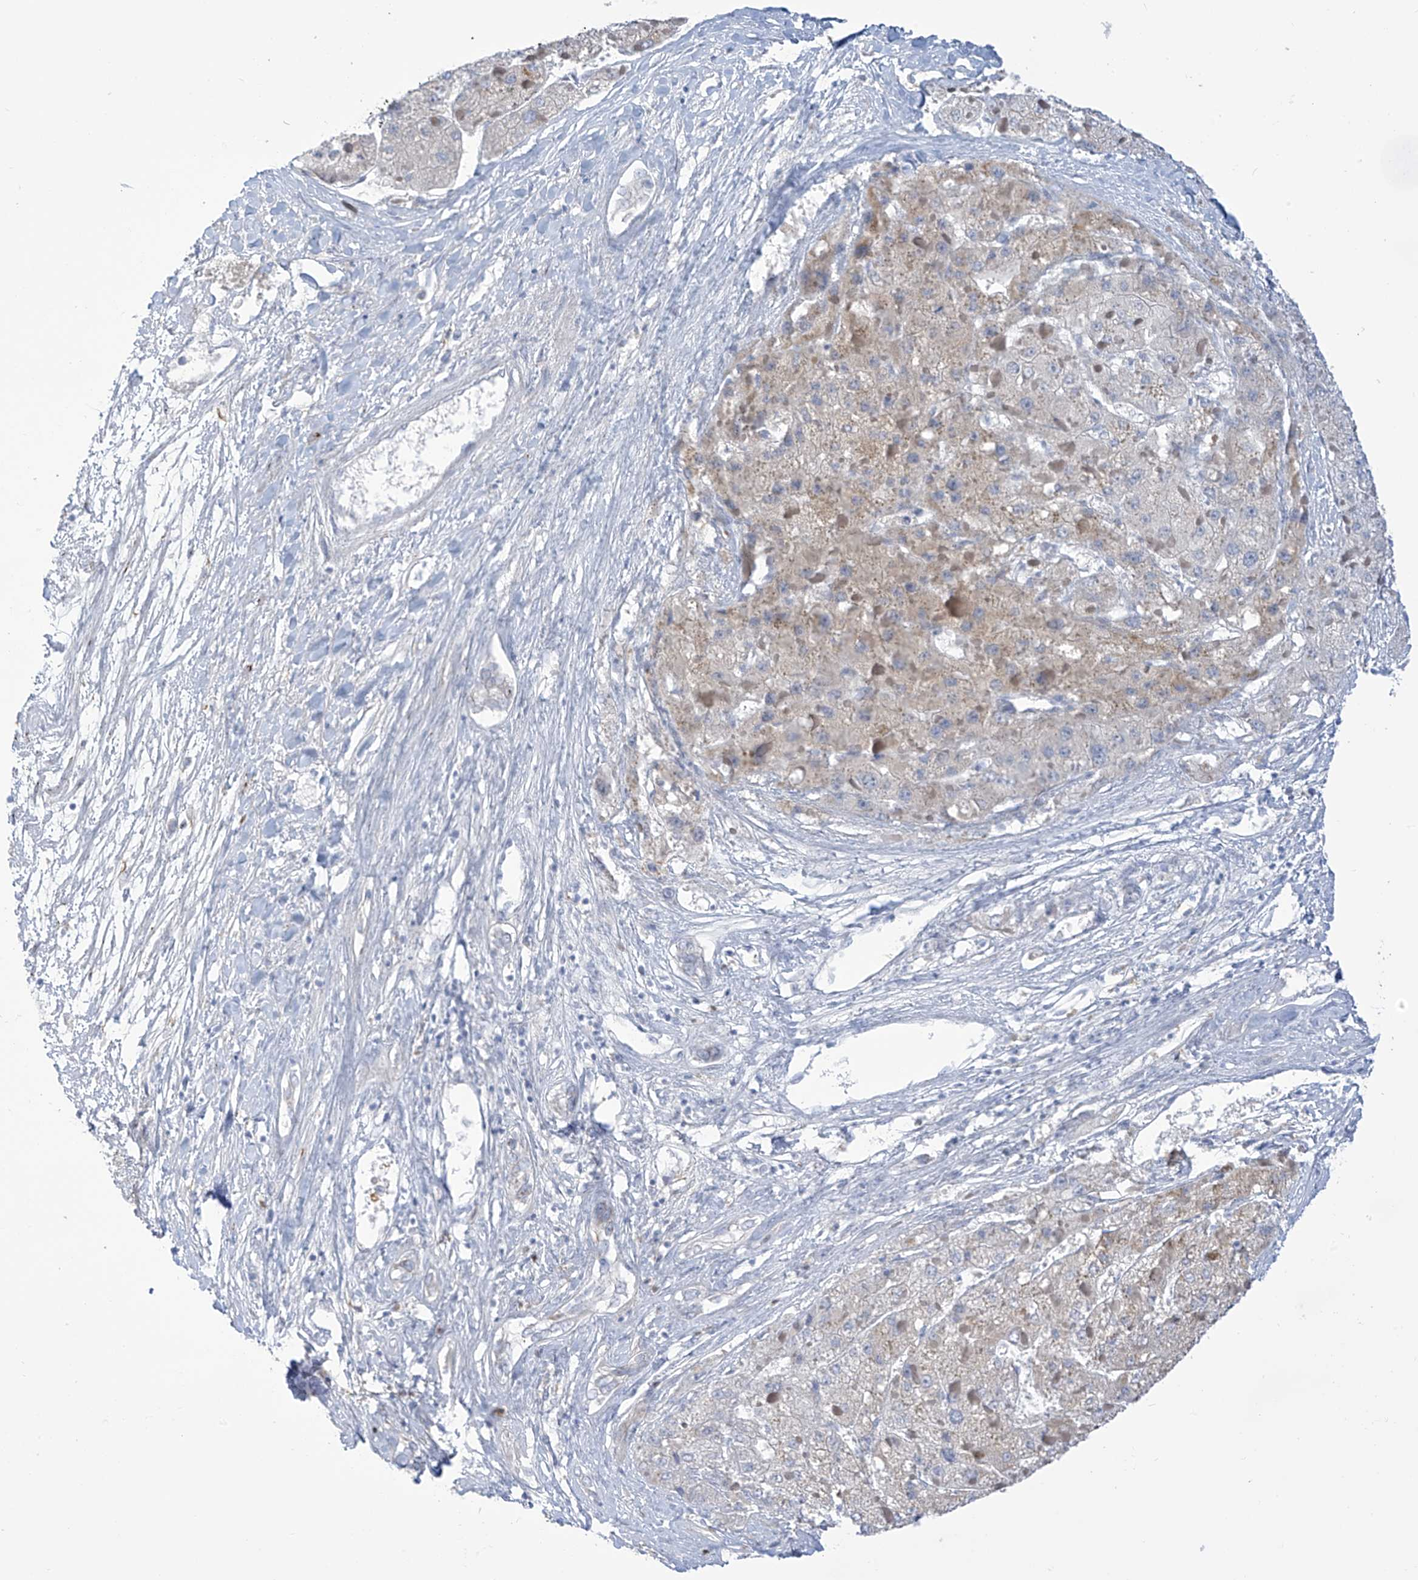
{"staining": {"intensity": "negative", "quantity": "none", "location": "none"}, "tissue": "liver cancer", "cell_type": "Tumor cells", "image_type": "cancer", "snomed": [{"axis": "morphology", "description": "Carcinoma, Hepatocellular, NOS"}, {"axis": "topography", "description": "Liver"}], "caption": "Liver cancer was stained to show a protein in brown. There is no significant staining in tumor cells.", "gene": "FABP2", "patient": {"sex": "female", "age": 73}}